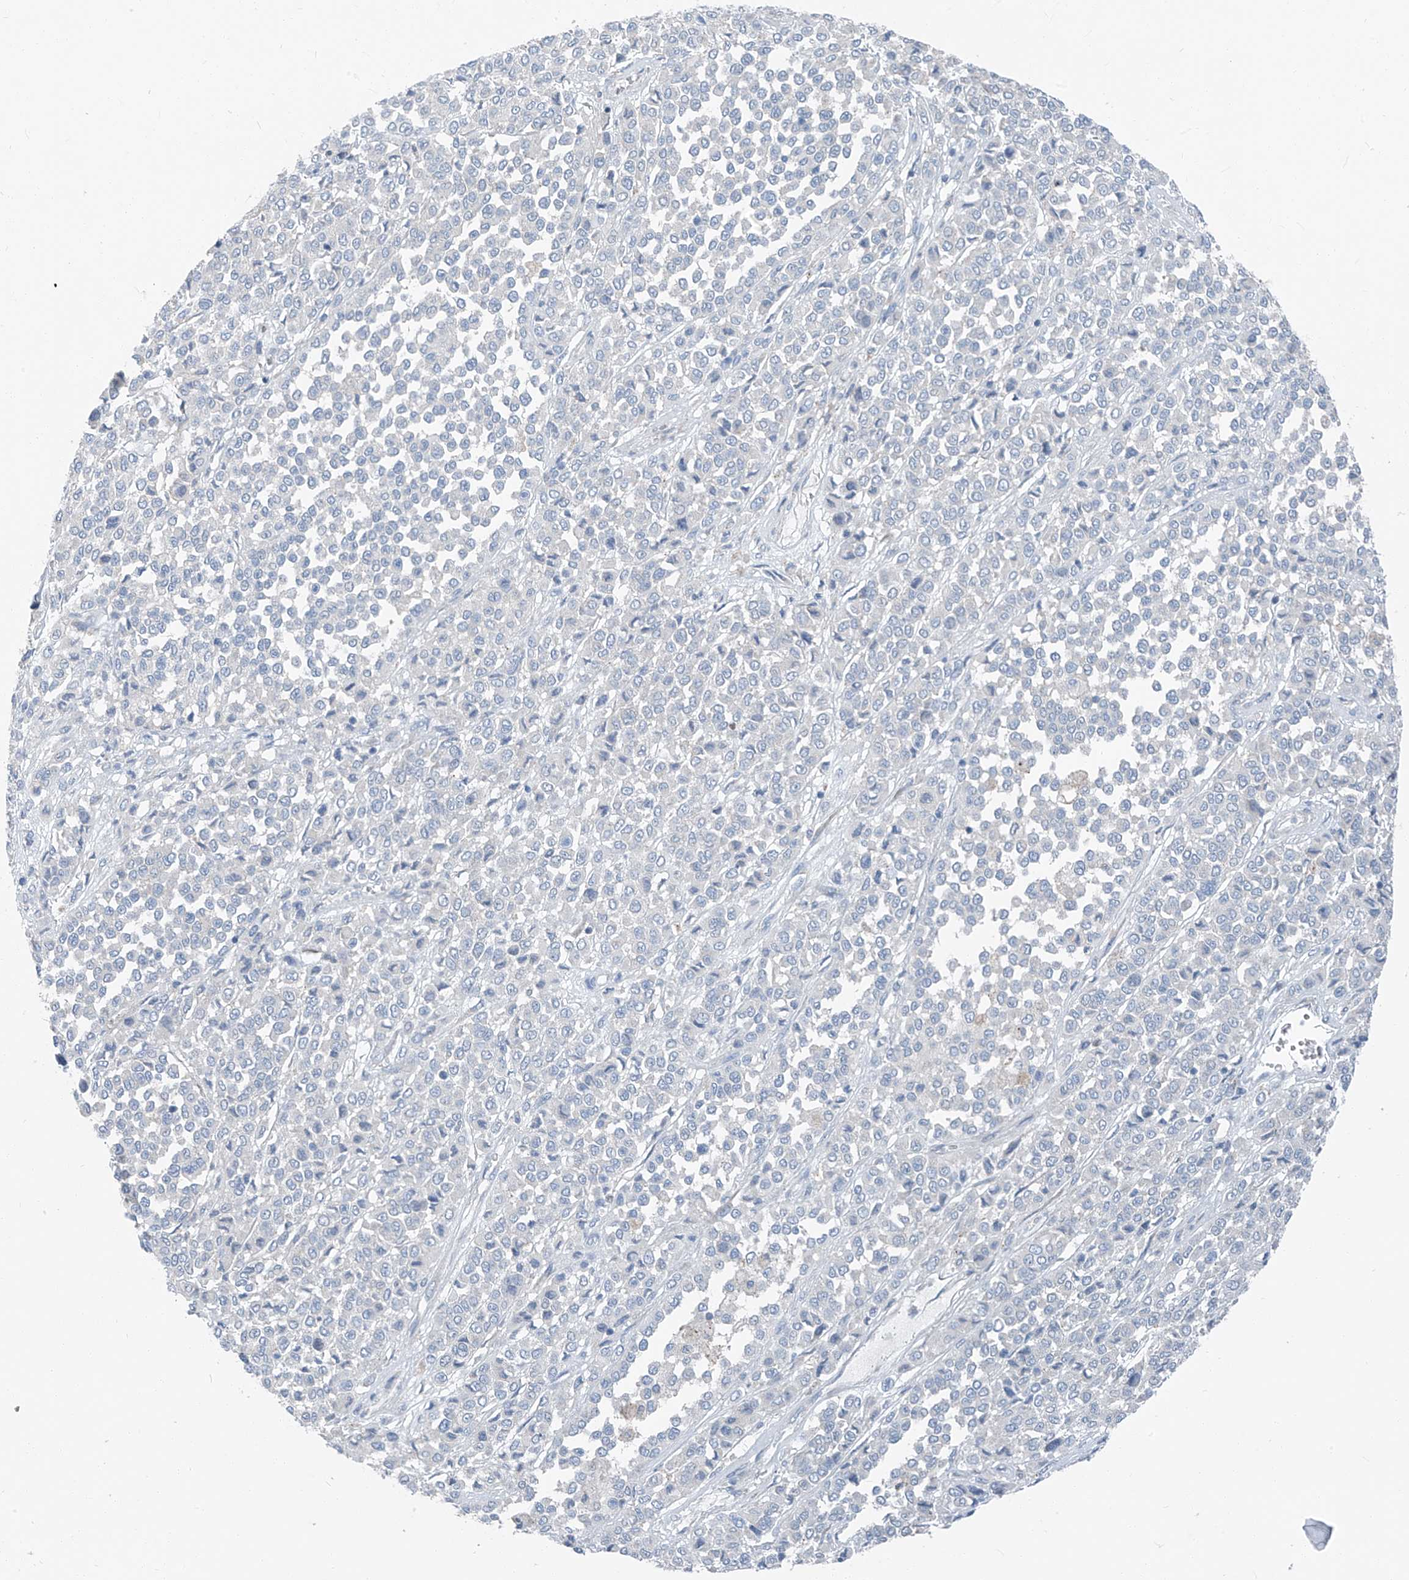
{"staining": {"intensity": "negative", "quantity": "none", "location": "none"}, "tissue": "melanoma", "cell_type": "Tumor cells", "image_type": "cancer", "snomed": [{"axis": "morphology", "description": "Malignant melanoma, Metastatic site"}, {"axis": "topography", "description": "Pancreas"}], "caption": "Tumor cells show no significant protein positivity in malignant melanoma (metastatic site). The staining was performed using DAB to visualize the protein expression in brown, while the nuclei were stained in blue with hematoxylin (Magnification: 20x).", "gene": "CHMP2B", "patient": {"sex": "female", "age": 30}}